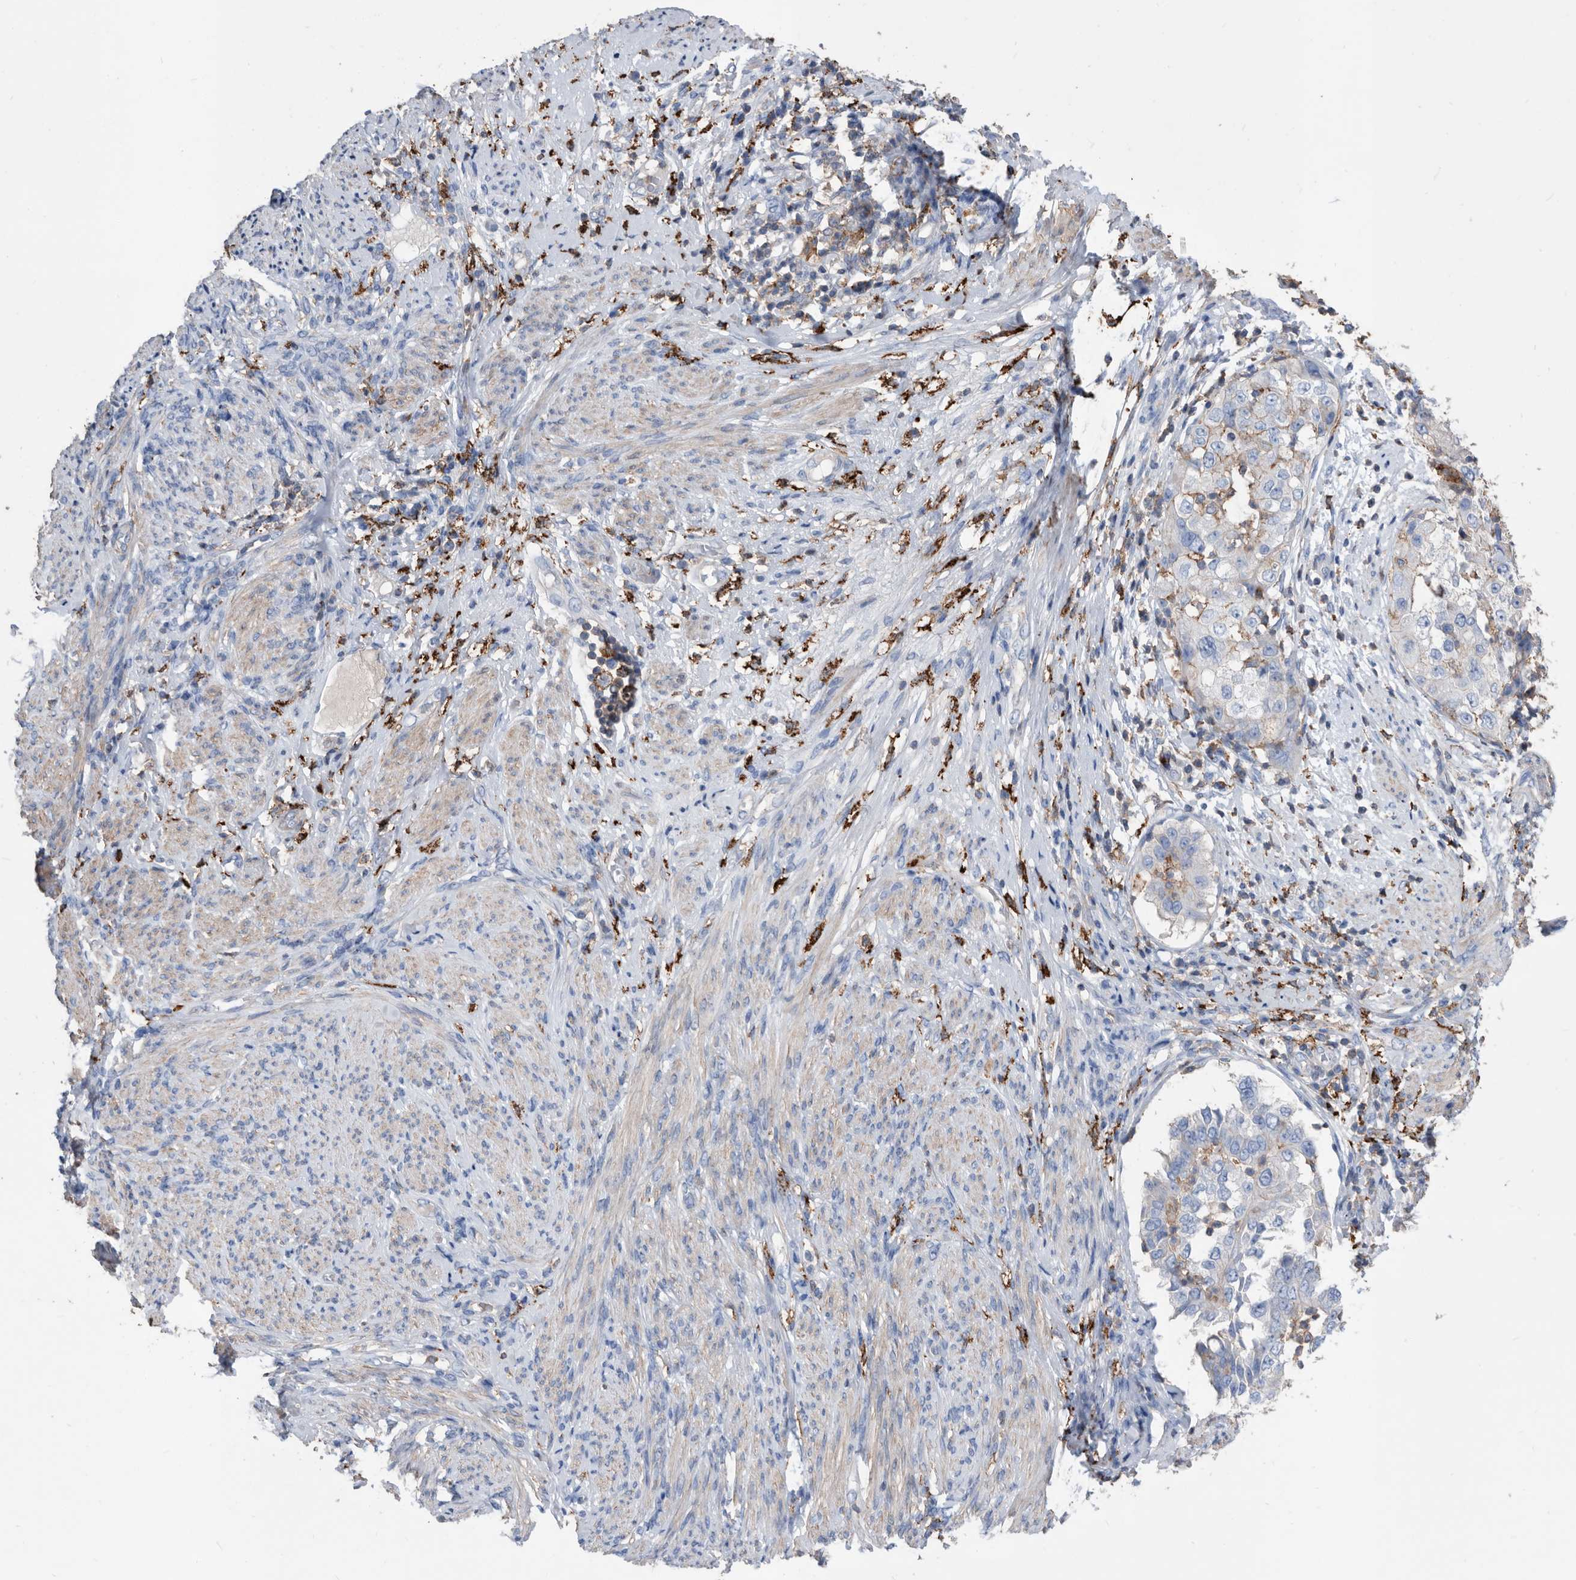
{"staining": {"intensity": "negative", "quantity": "none", "location": "none"}, "tissue": "endometrial cancer", "cell_type": "Tumor cells", "image_type": "cancer", "snomed": [{"axis": "morphology", "description": "Adenocarcinoma, NOS"}, {"axis": "topography", "description": "Endometrium"}], "caption": "Endometrial cancer (adenocarcinoma) was stained to show a protein in brown. There is no significant positivity in tumor cells. (Immunohistochemistry (ihc), brightfield microscopy, high magnification).", "gene": "MS4A4A", "patient": {"sex": "female", "age": 85}}